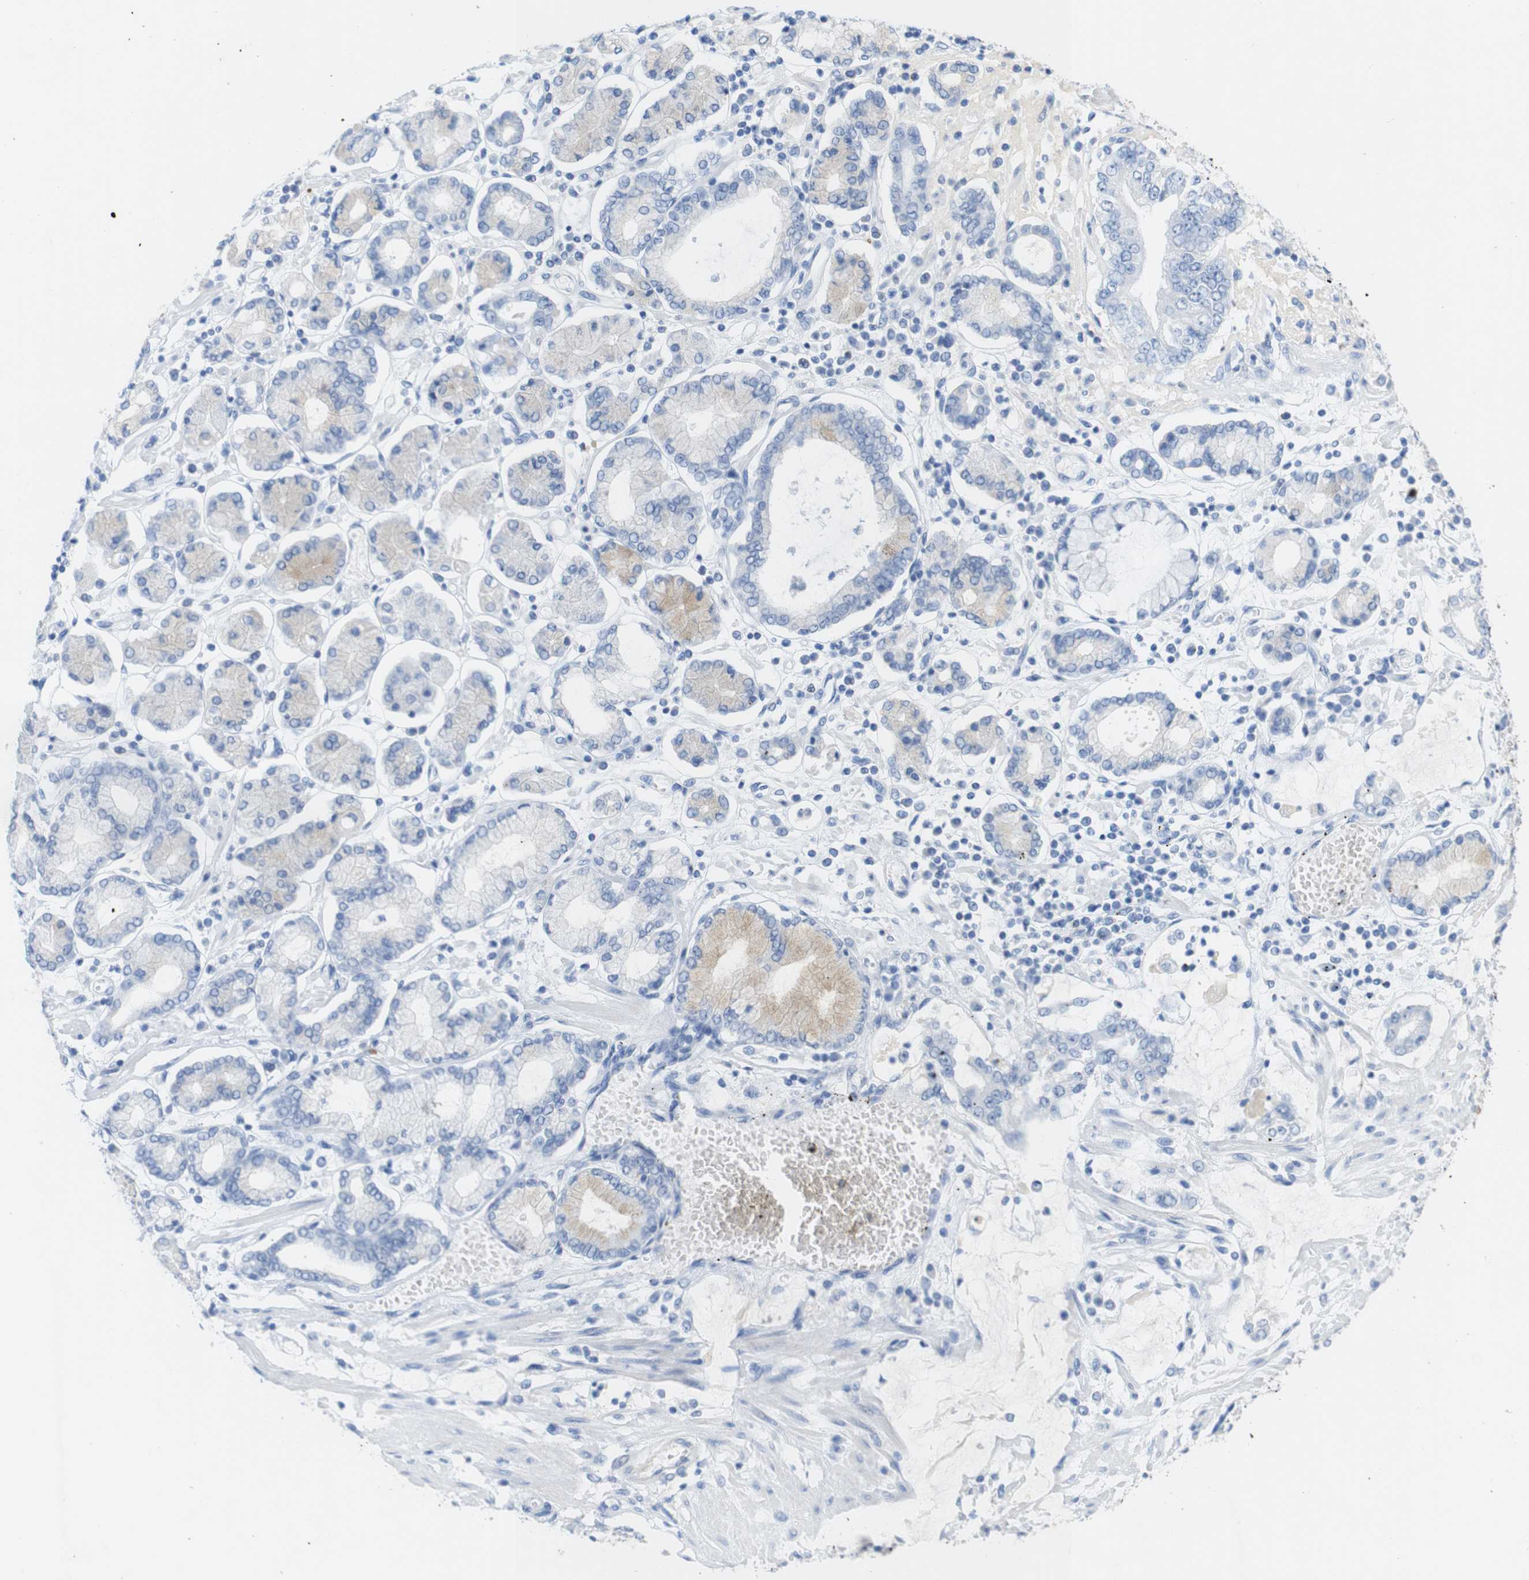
{"staining": {"intensity": "negative", "quantity": "none", "location": "none"}, "tissue": "stomach cancer", "cell_type": "Tumor cells", "image_type": "cancer", "snomed": [{"axis": "morphology", "description": "Adenocarcinoma, NOS"}, {"axis": "topography", "description": "Stomach"}], "caption": "The immunohistochemistry micrograph has no significant expression in tumor cells of adenocarcinoma (stomach) tissue.", "gene": "LAG3", "patient": {"sex": "male", "age": 76}}